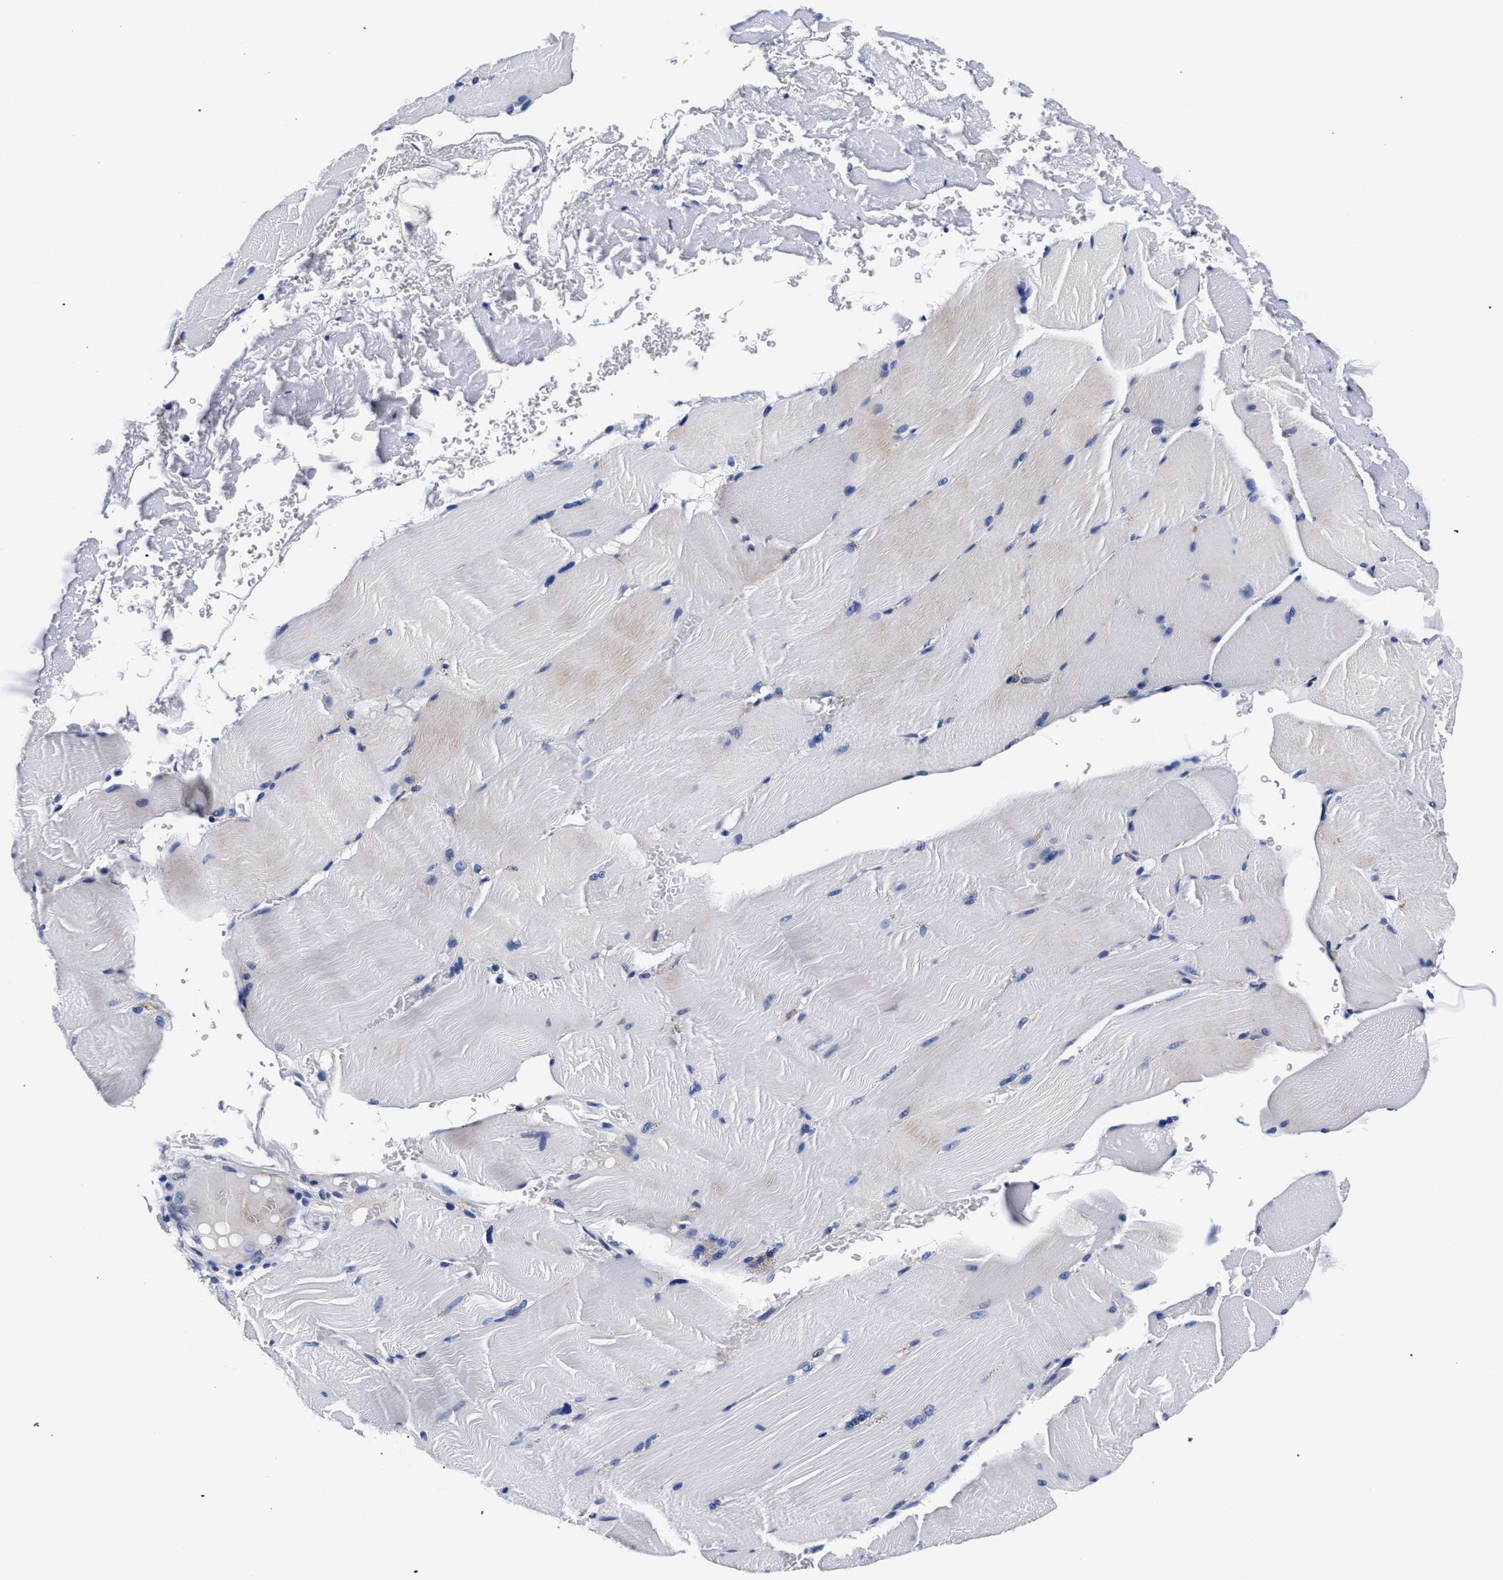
{"staining": {"intensity": "negative", "quantity": "none", "location": "none"}, "tissue": "skeletal muscle", "cell_type": "Myocytes", "image_type": "normal", "snomed": [{"axis": "morphology", "description": "Normal tissue, NOS"}, {"axis": "topography", "description": "Skin"}, {"axis": "topography", "description": "Skeletal muscle"}], "caption": "High magnification brightfield microscopy of benign skeletal muscle stained with DAB (brown) and counterstained with hematoxylin (blue): myocytes show no significant staining.", "gene": "RAB3B", "patient": {"sex": "male", "age": 83}}